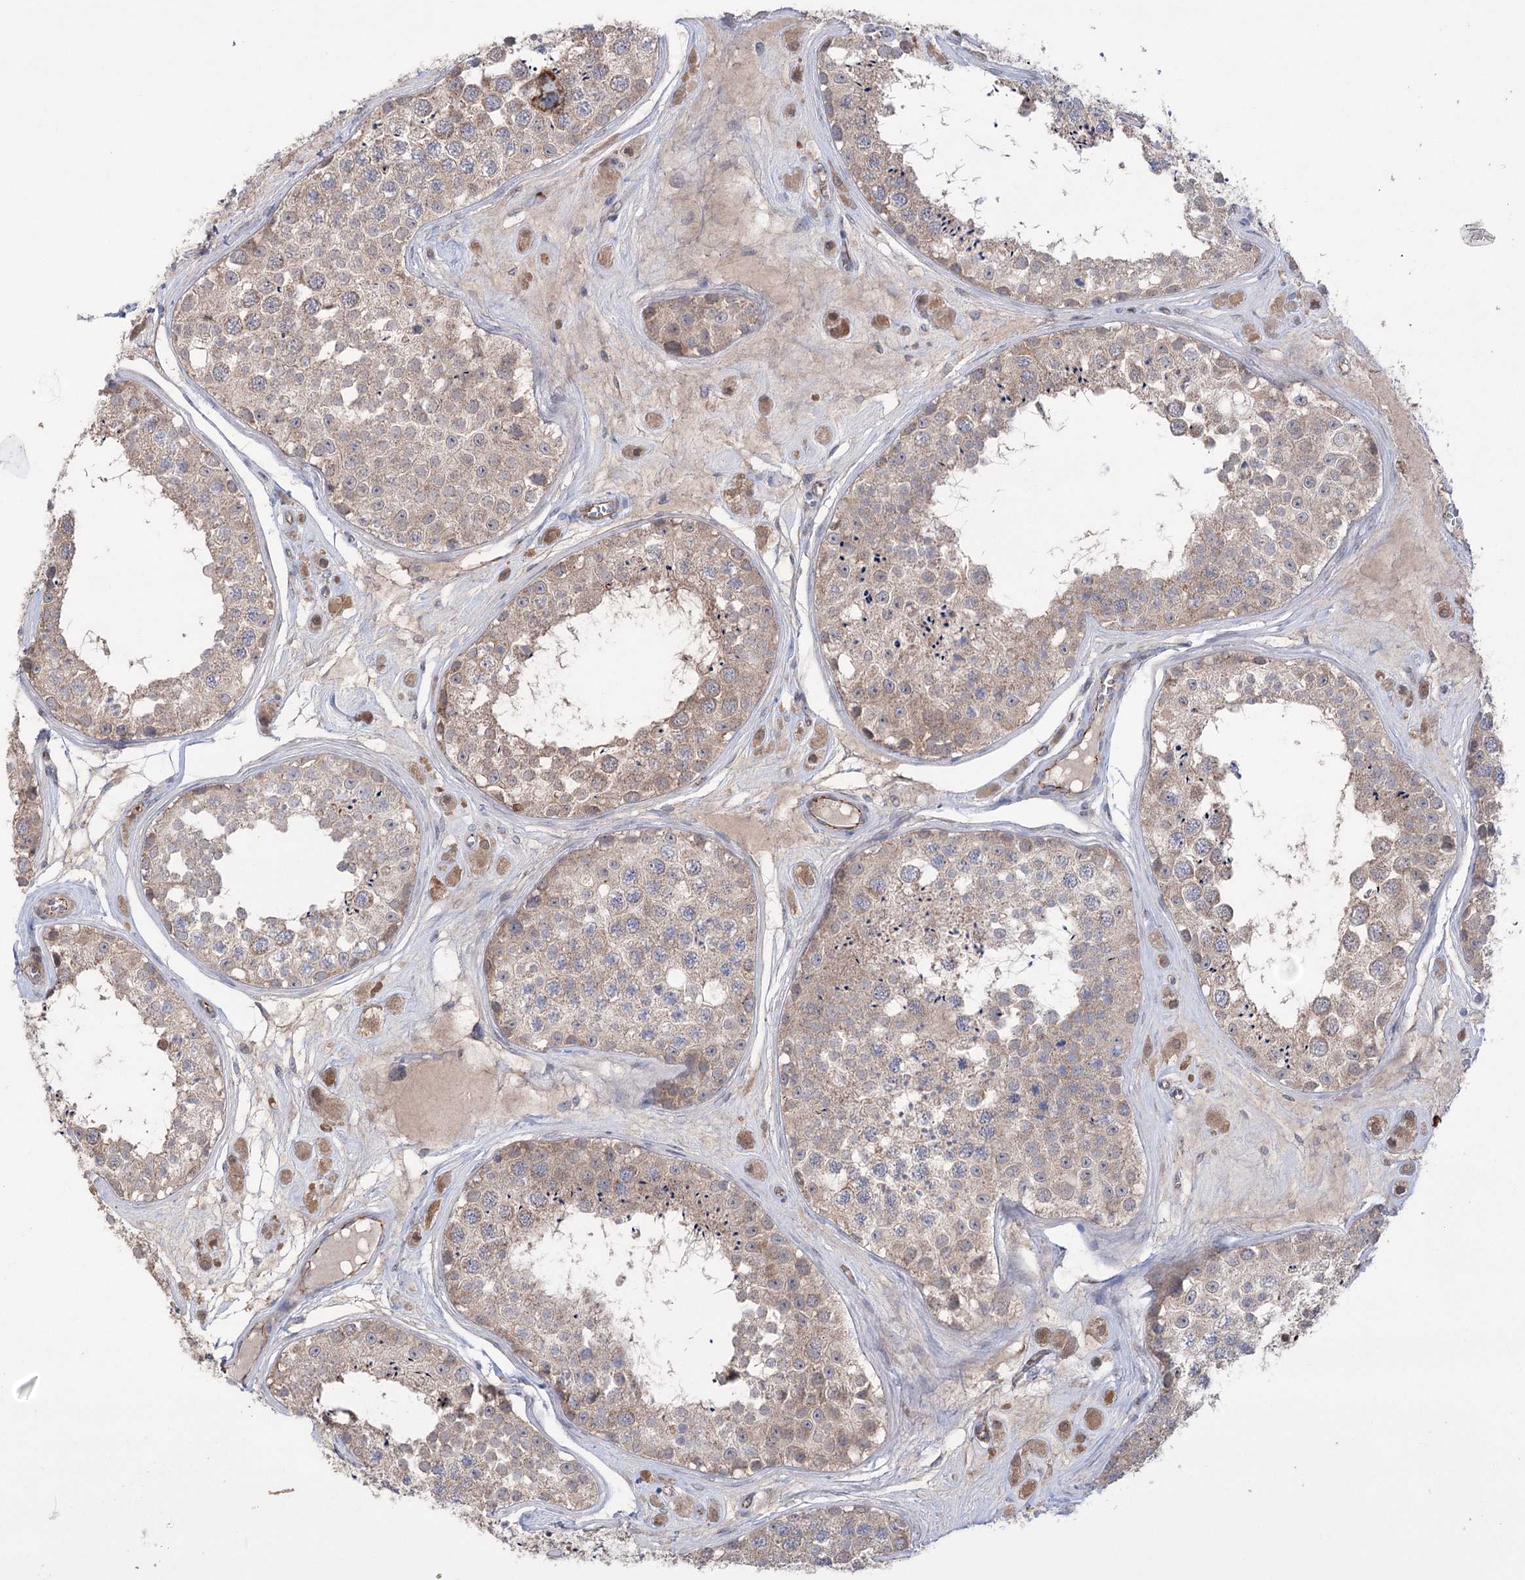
{"staining": {"intensity": "weak", "quantity": "25%-75%", "location": "cytoplasmic/membranous"}, "tissue": "testis", "cell_type": "Cells in seminiferous ducts", "image_type": "normal", "snomed": [{"axis": "morphology", "description": "Normal tissue, NOS"}, {"axis": "topography", "description": "Testis"}], "caption": "Immunohistochemical staining of unremarkable testis displays low levels of weak cytoplasmic/membranous positivity in approximately 25%-75% of cells in seminiferous ducts. (DAB (3,3'-diaminobenzidine) IHC with brightfield microscopy, high magnification).", "gene": "TRIM71", "patient": {"sex": "male", "age": 25}}